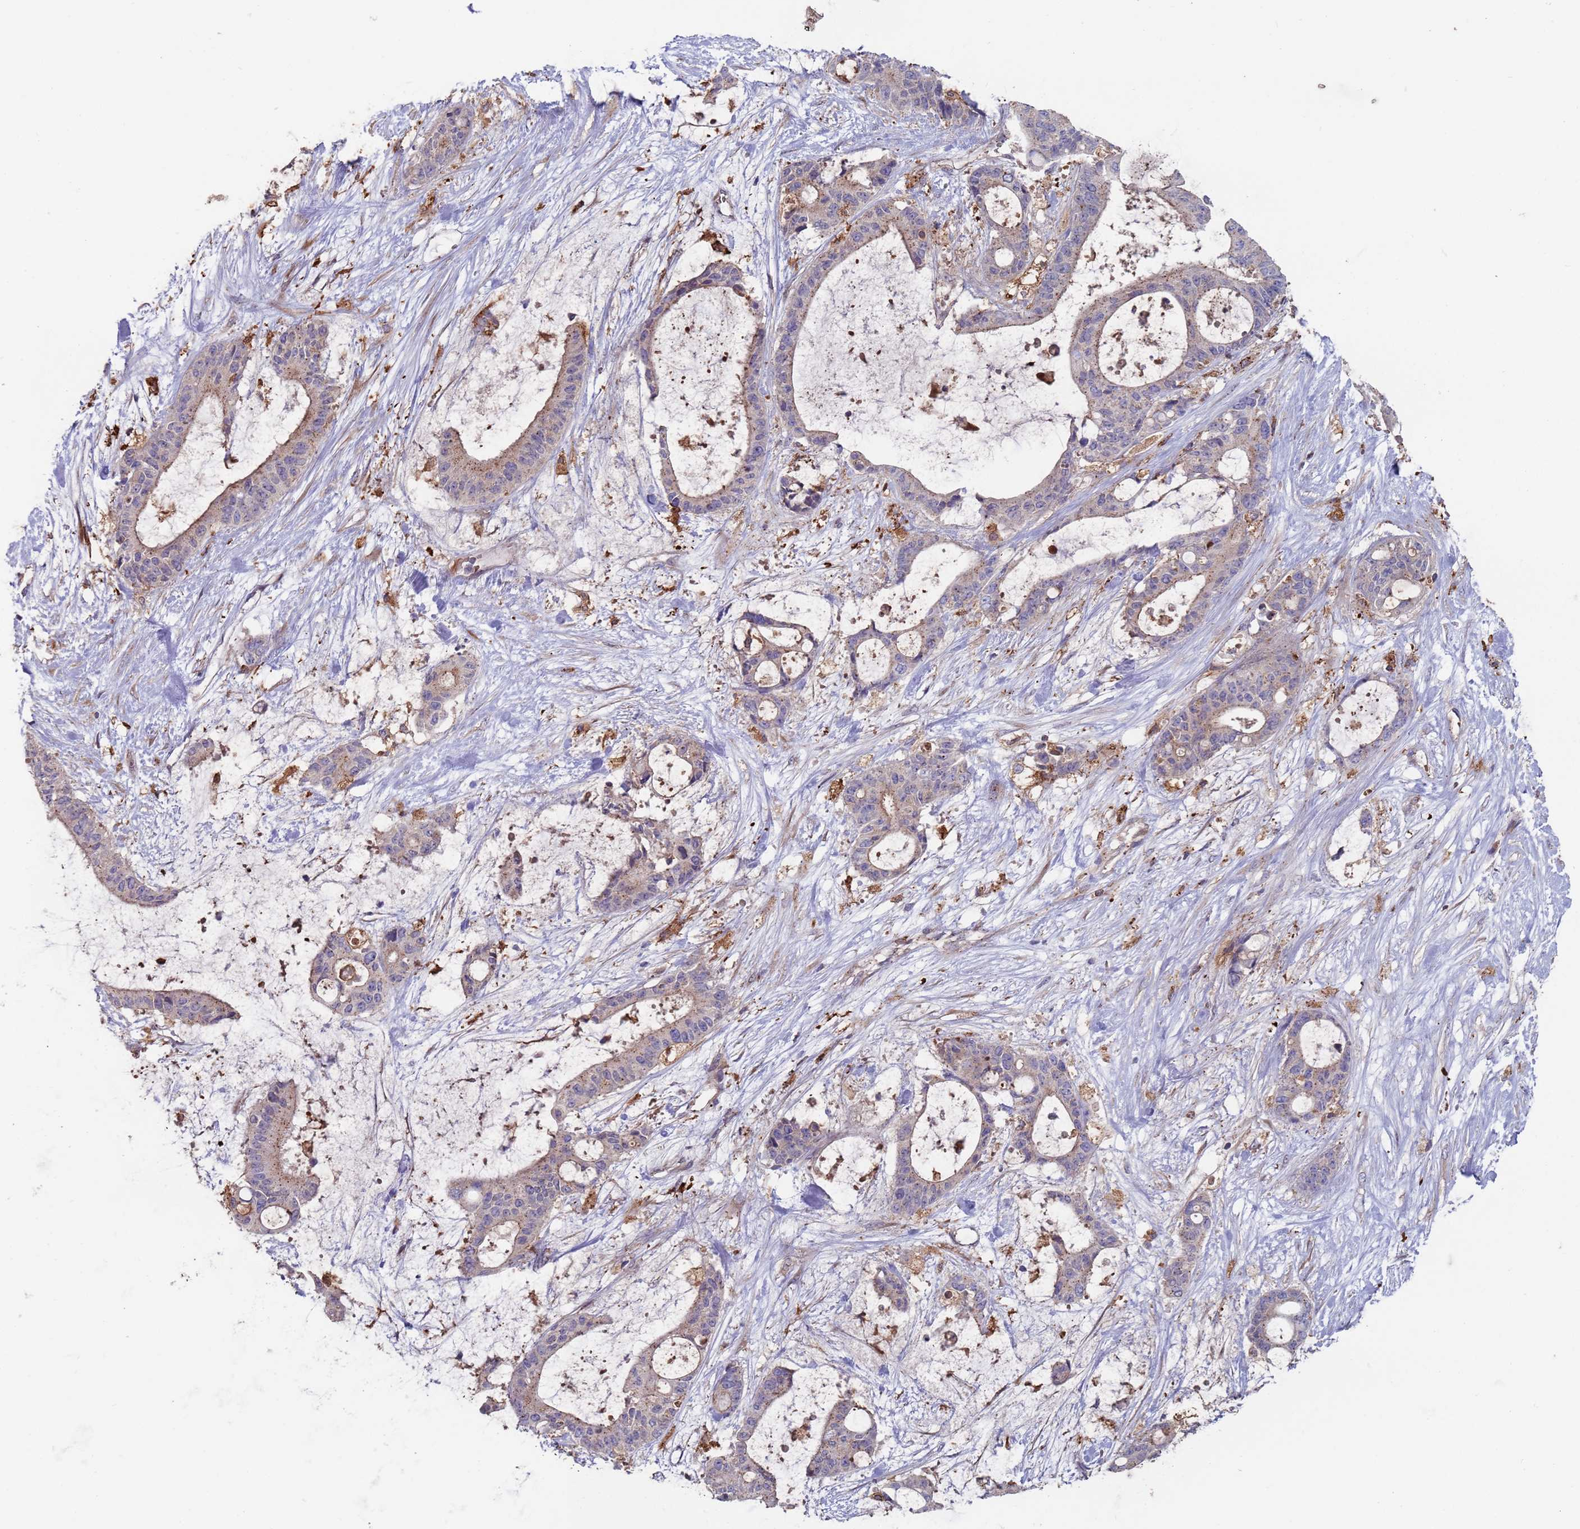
{"staining": {"intensity": "weak", "quantity": "<25%", "location": "cytoplasmic/membranous"}, "tissue": "liver cancer", "cell_type": "Tumor cells", "image_type": "cancer", "snomed": [{"axis": "morphology", "description": "Normal tissue, NOS"}, {"axis": "morphology", "description": "Cholangiocarcinoma"}, {"axis": "topography", "description": "Liver"}, {"axis": "topography", "description": "Peripheral nerve tissue"}], "caption": "There is no significant staining in tumor cells of liver cancer (cholangiocarcinoma).", "gene": "MALRD1", "patient": {"sex": "female", "age": 73}}